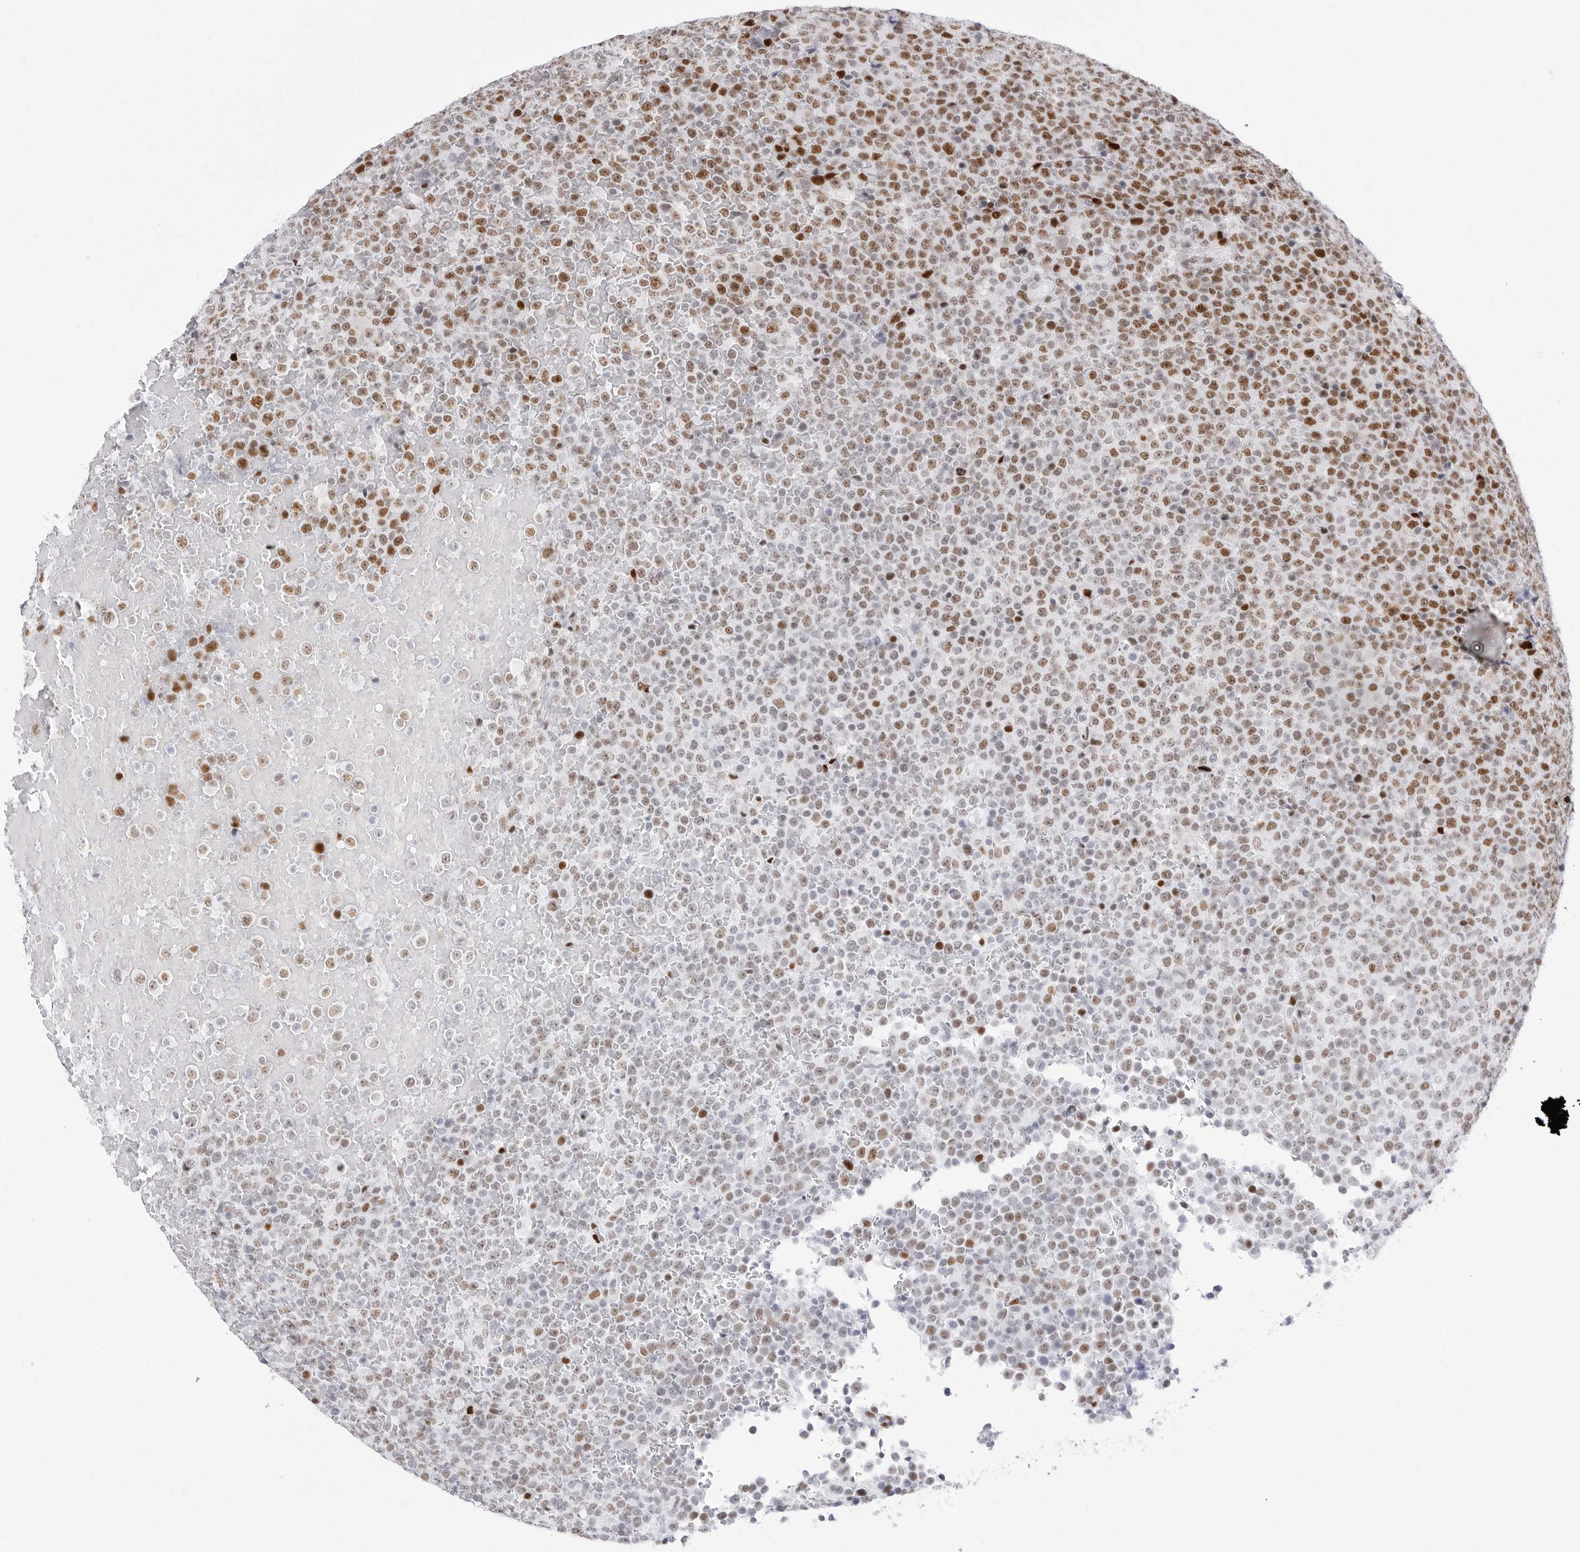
{"staining": {"intensity": "moderate", "quantity": ">75%", "location": "nuclear"}, "tissue": "lymphoma", "cell_type": "Tumor cells", "image_type": "cancer", "snomed": [{"axis": "morphology", "description": "Malignant lymphoma, non-Hodgkin's type, High grade"}, {"axis": "topography", "description": "Lymph node"}], "caption": "Immunohistochemical staining of high-grade malignant lymphoma, non-Hodgkin's type displays moderate nuclear protein positivity in about >75% of tumor cells.", "gene": "NASP", "patient": {"sex": "male", "age": 13}}